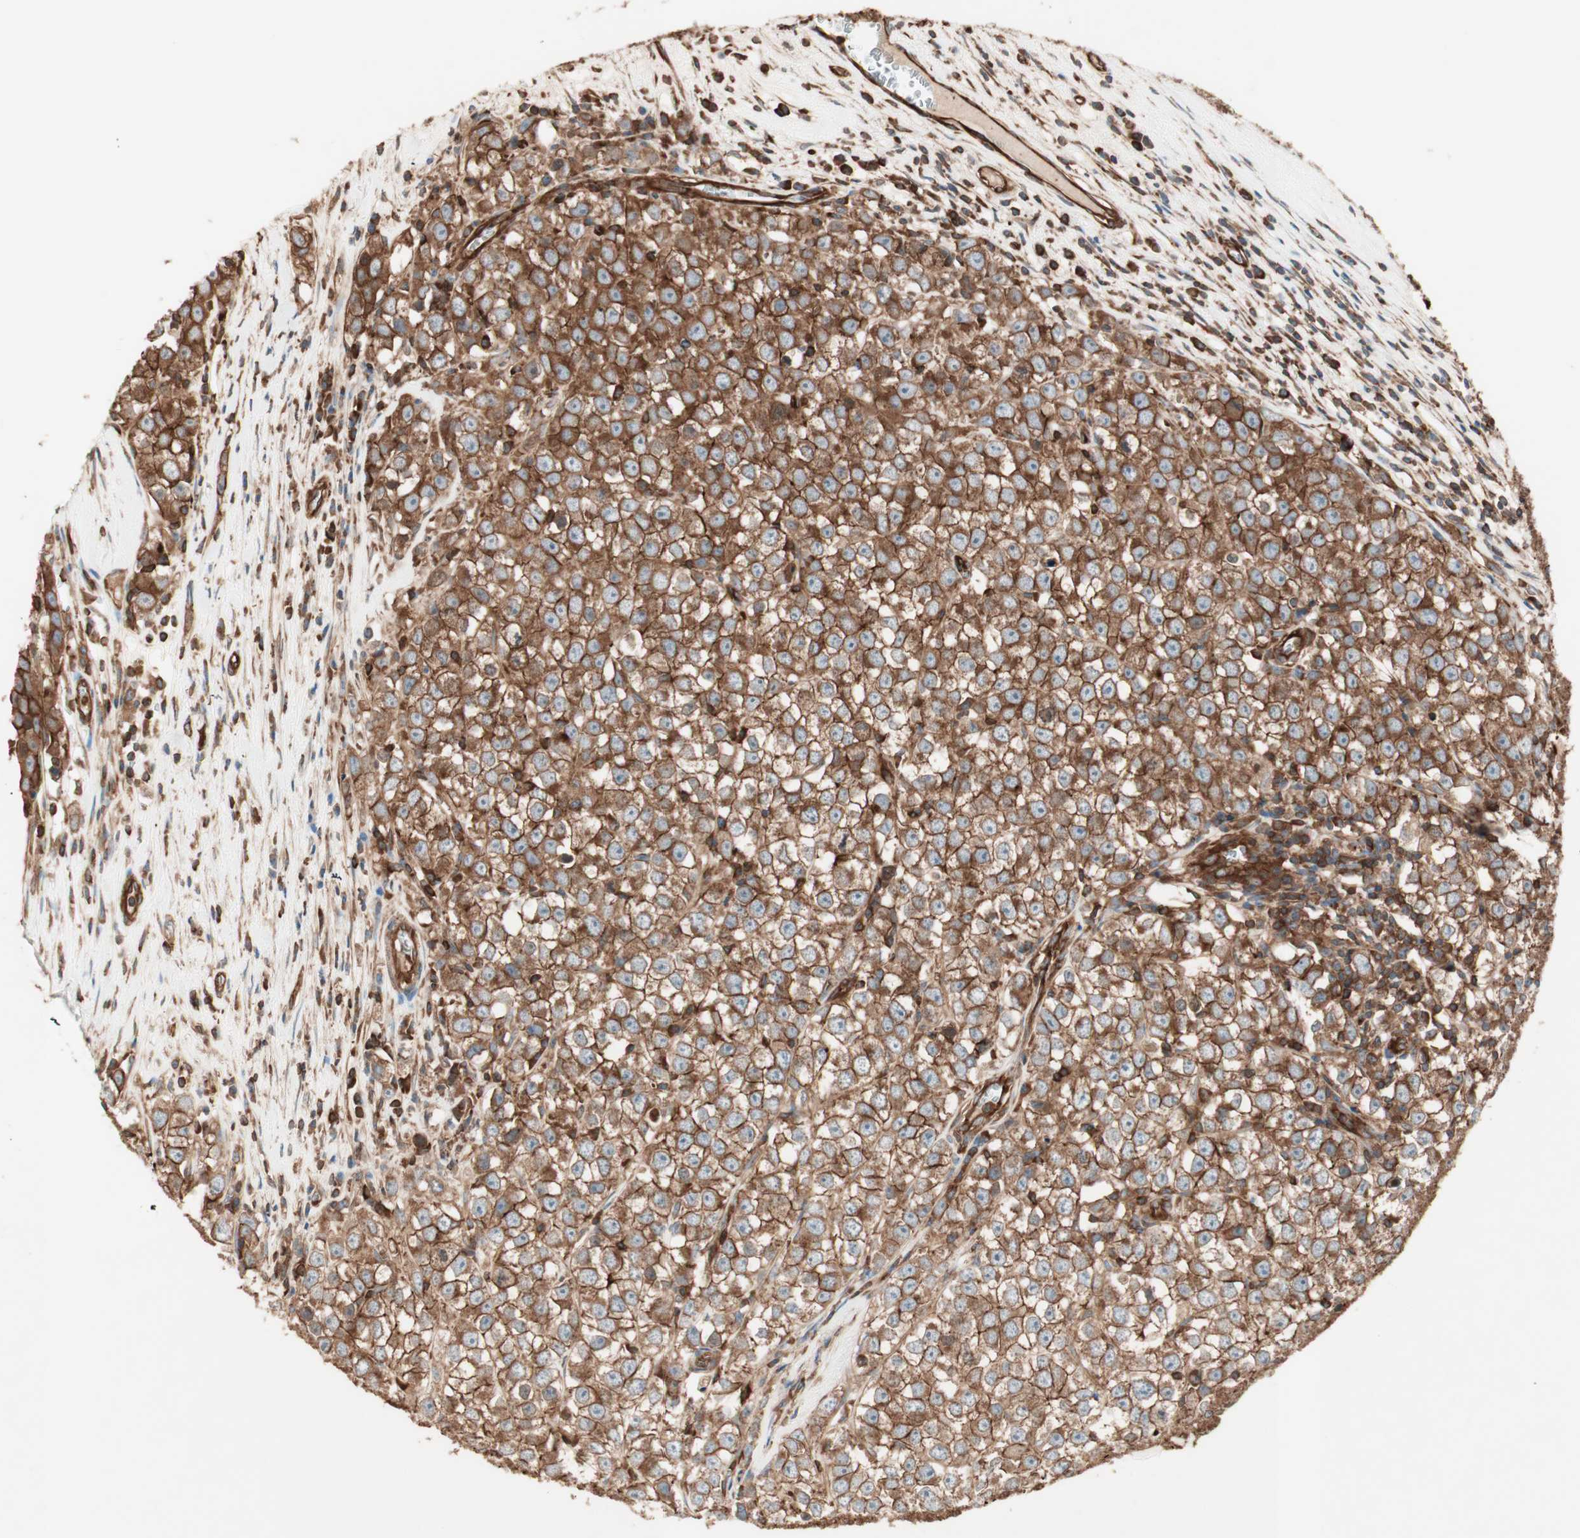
{"staining": {"intensity": "strong", "quantity": ">75%", "location": "cytoplasmic/membranous"}, "tissue": "testis cancer", "cell_type": "Tumor cells", "image_type": "cancer", "snomed": [{"axis": "morphology", "description": "Seminoma, NOS"}, {"axis": "morphology", "description": "Carcinoma, Embryonal, NOS"}, {"axis": "topography", "description": "Testis"}], "caption": "This is a micrograph of IHC staining of seminoma (testis), which shows strong positivity in the cytoplasmic/membranous of tumor cells.", "gene": "TCP11L1", "patient": {"sex": "male", "age": 52}}